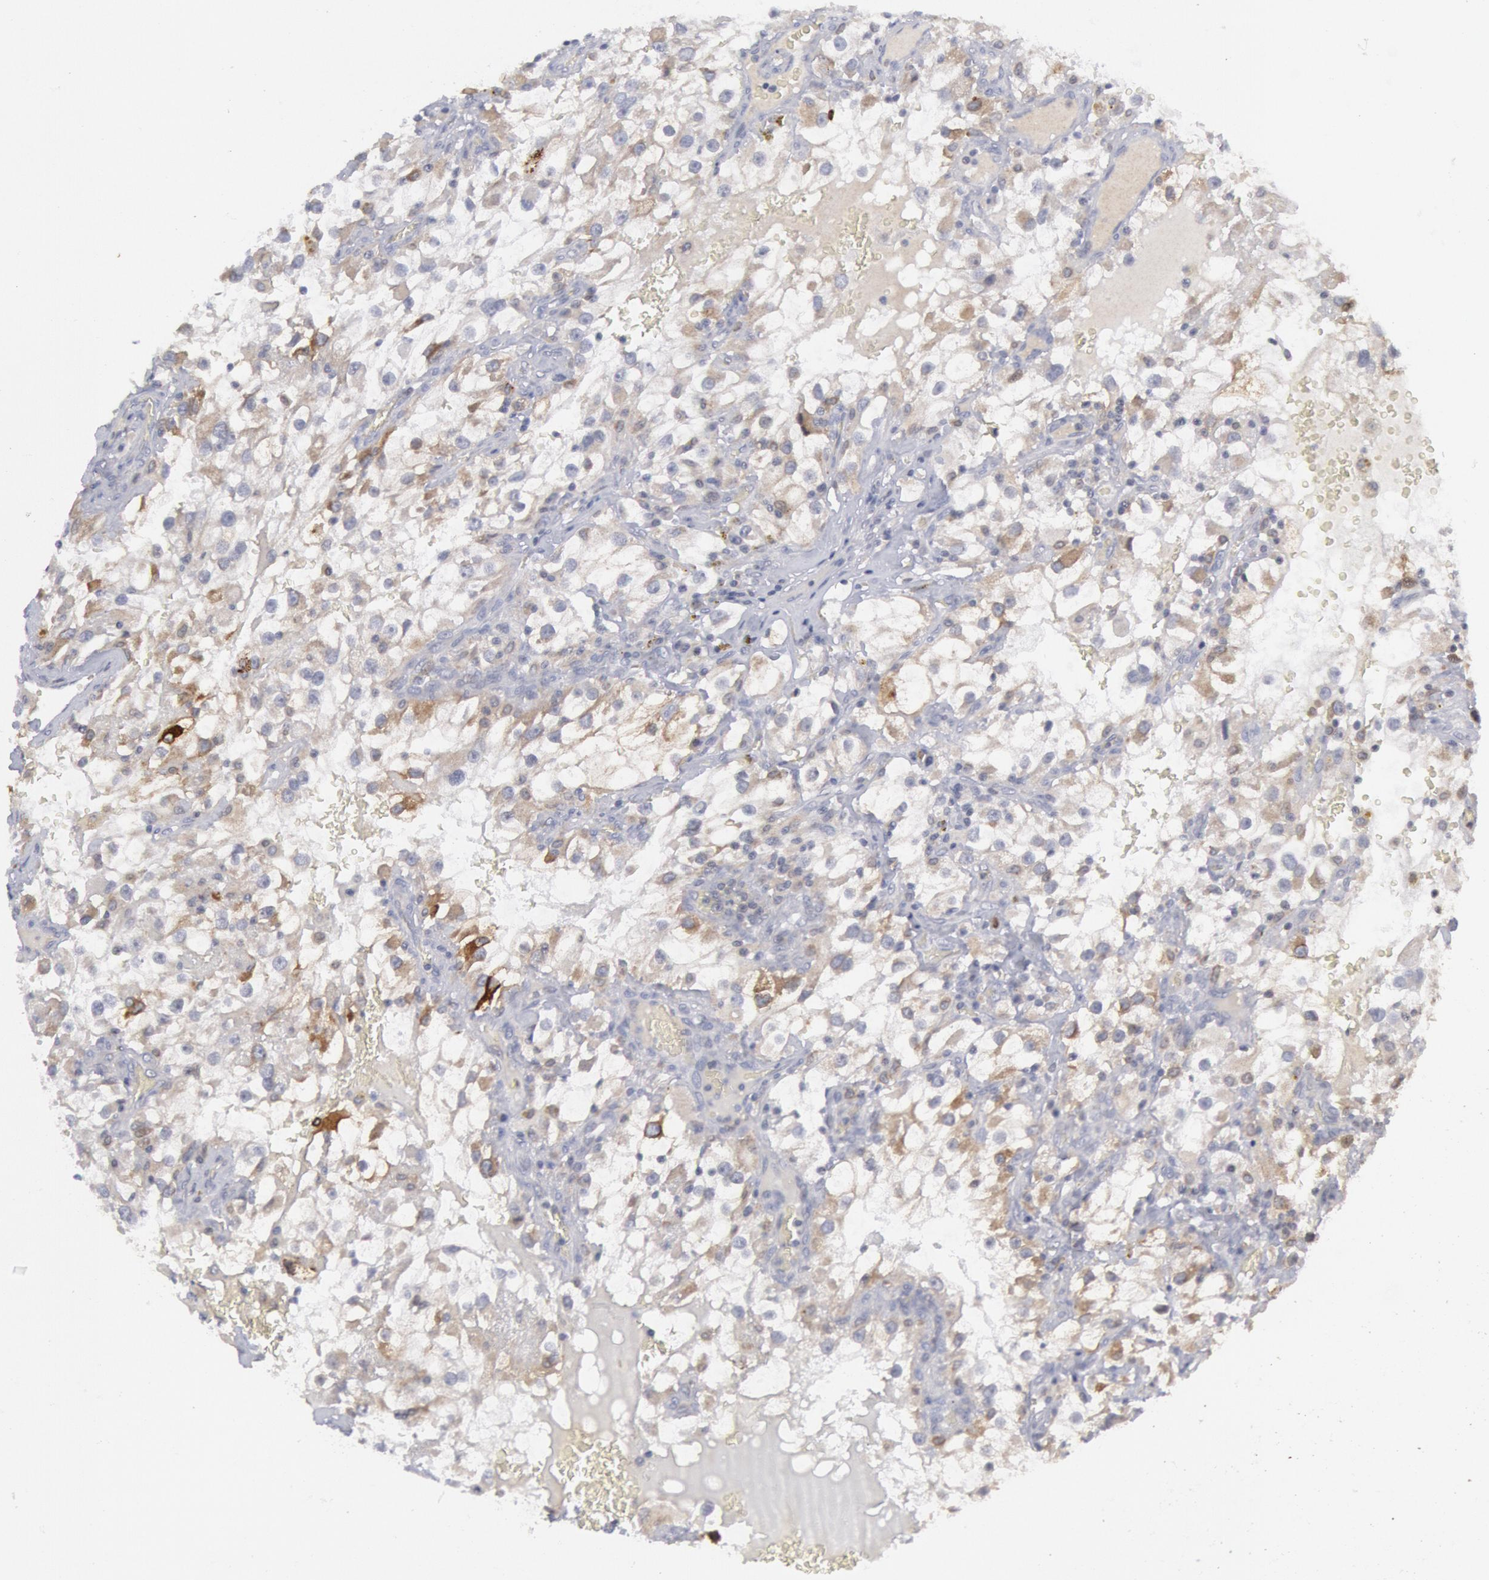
{"staining": {"intensity": "negative", "quantity": "none", "location": "none"}, "tissue": "renal cancer", "cell_type": "Tumor cells", "image_type": "cancer", "snomed": [{"axis": "morphology", "description": "Adenocarcinoma, NOS"}, {"axis": "topography", "description": "Kidney"}], "caption": "Image shows no significant protein staining in tumor cells of renal cancer (adenocarcinoma).", "gene": "PTGS2", "patient": {"sex": "female", "age": 52}}